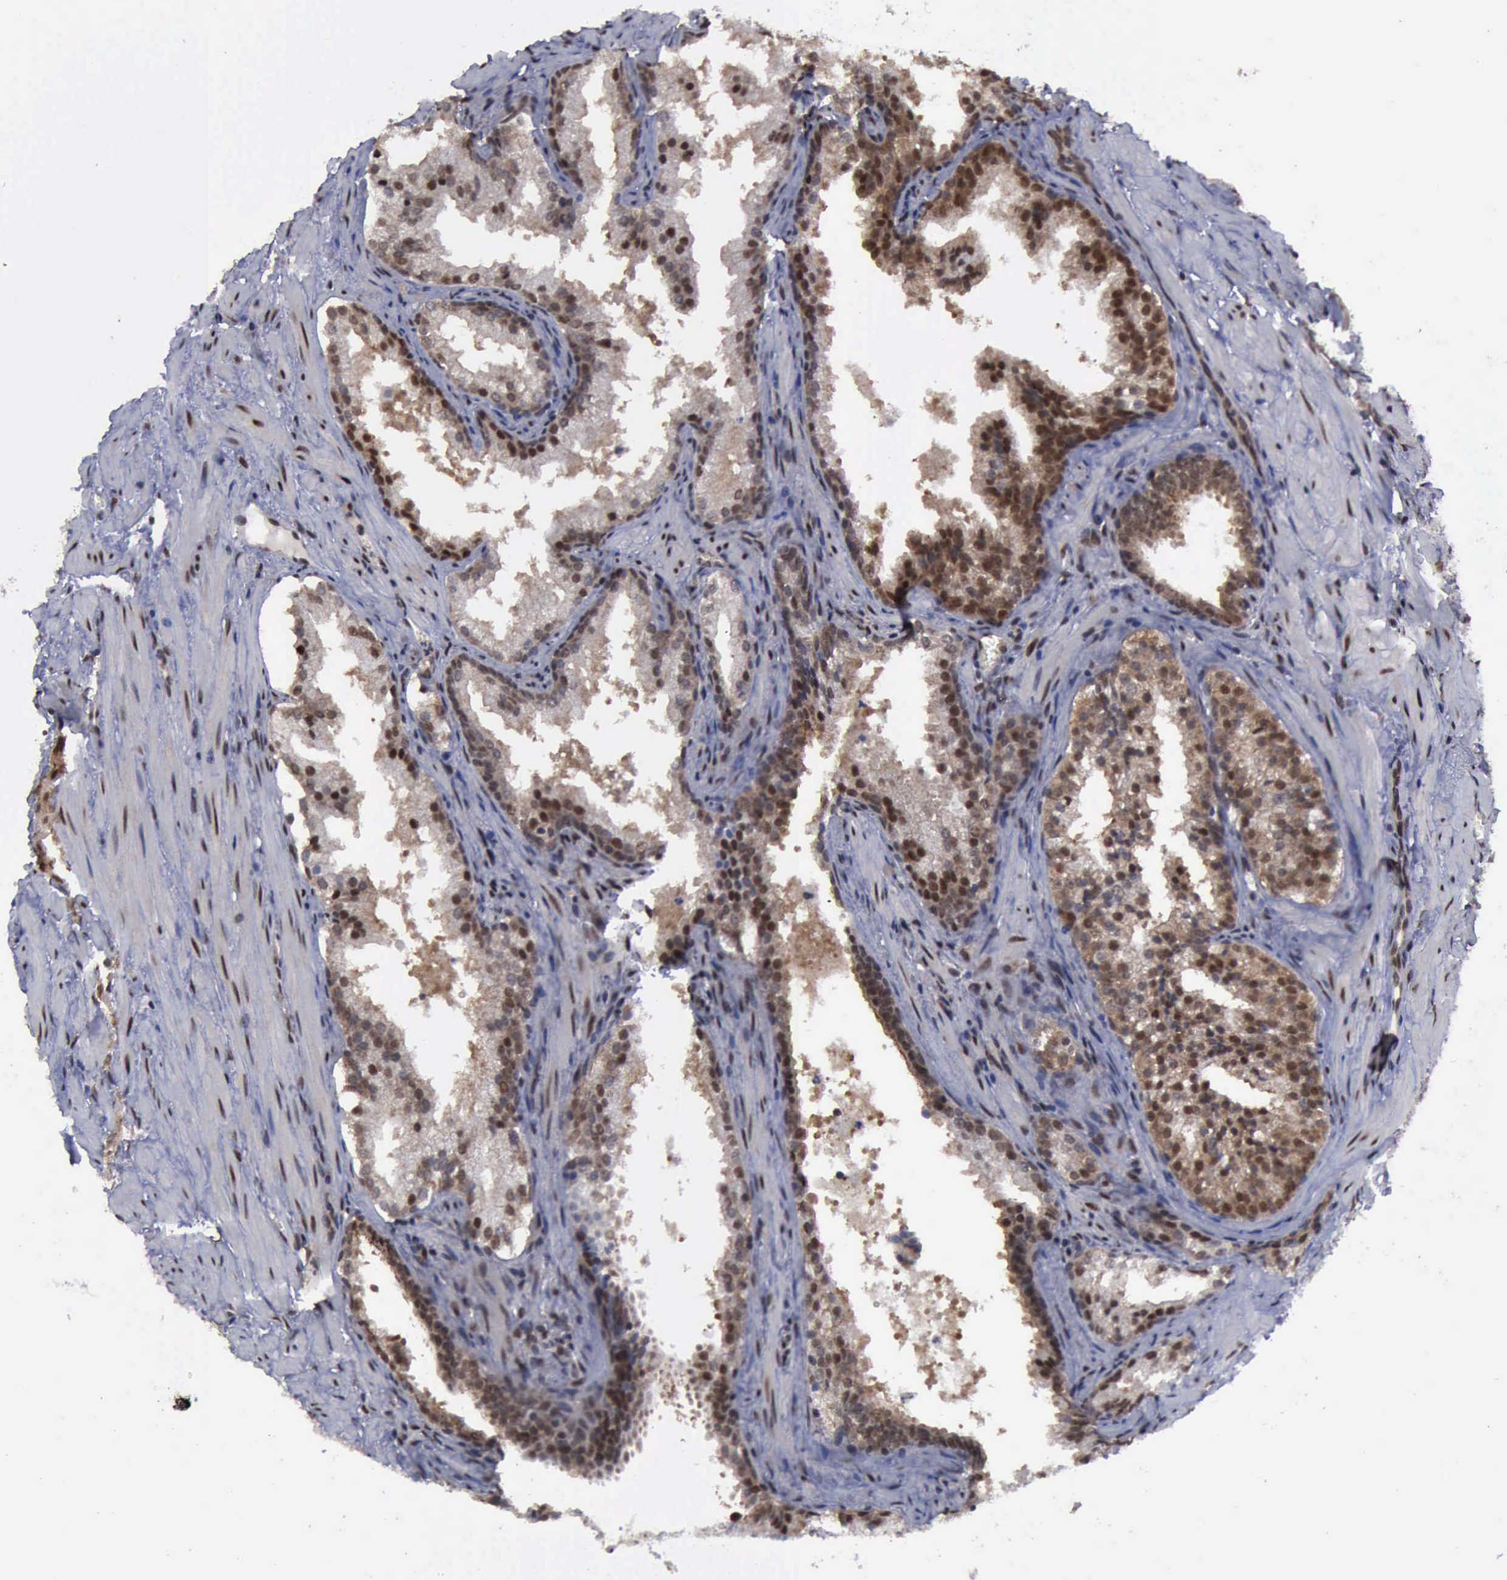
{"staining": {"intensity": "moderate", "quantity": ">75%", "location": "cytoplasmic/membranous,nuclear"}, "tissue": "prostate cancer", "cell_type": "Tumor cells", "image_type": "cancer", "snomed": [{"axis": "morphology", "description": "Adenocarcinoma, Medium grade"}, {"axis": "topography", "description": "Prostate"}], "caption": "IHC staining of prostate cancer, which demonstrates medium levels of moderate cytoplasmic/membranous and nuclear staining in approximately >75% of tumor cells indicating moderate cytoplasmic/membranous and nuclear protein staining. The staining was performed using DAB (brown) for protein detection and nuclei were counterstained in hematoxylin (blue).", "gene": "RTCB", "patient": {"sex": "male", "age": 64}}